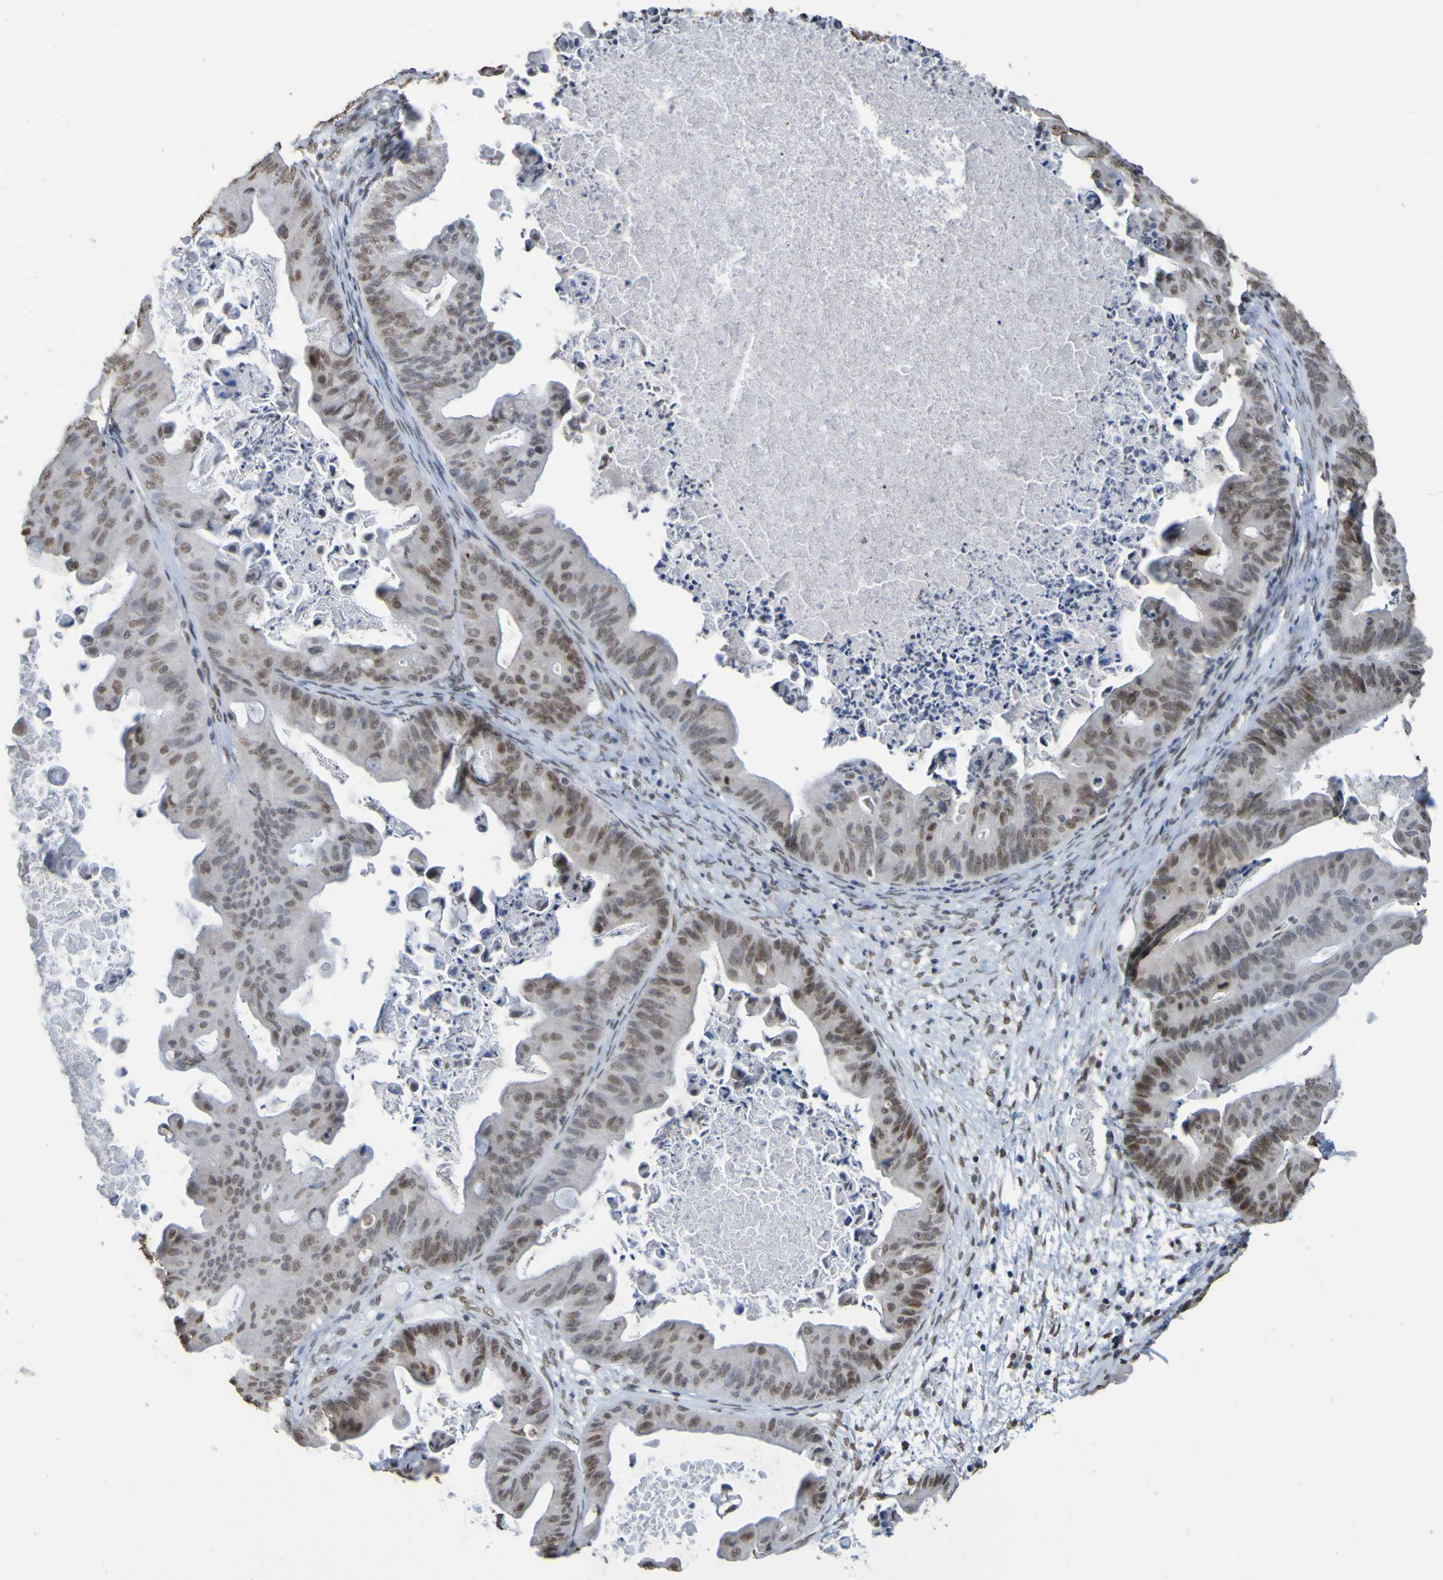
{"staining": {"intensity": "moderate", "quantity": ">75%", "location": "nuclear"}, "tissue": "ovarian cancer", "cell_type": "Tumor cells", "image_type": "cancer", "snomed": [{"axis": "morphology", "description": "Cystadenocarcinoma, mucinous, NOS"}, {"axis": "topography", "description": "Ovary"}], "caption": "Protein expression by immunohistochemistry (IHC) reveals moderate nuclear positivity in approximately >75% of tumor cells in ovarian mucinous cystadenocarcinoma. The staining was performed using DAB (3,3'-diaminobenzidine), with brown indicating positive protein expression. Nuclei are stained blue with hematoxylin.", "gene": "ALKBH2", "patient": {"sex": "female", "age": 37}}